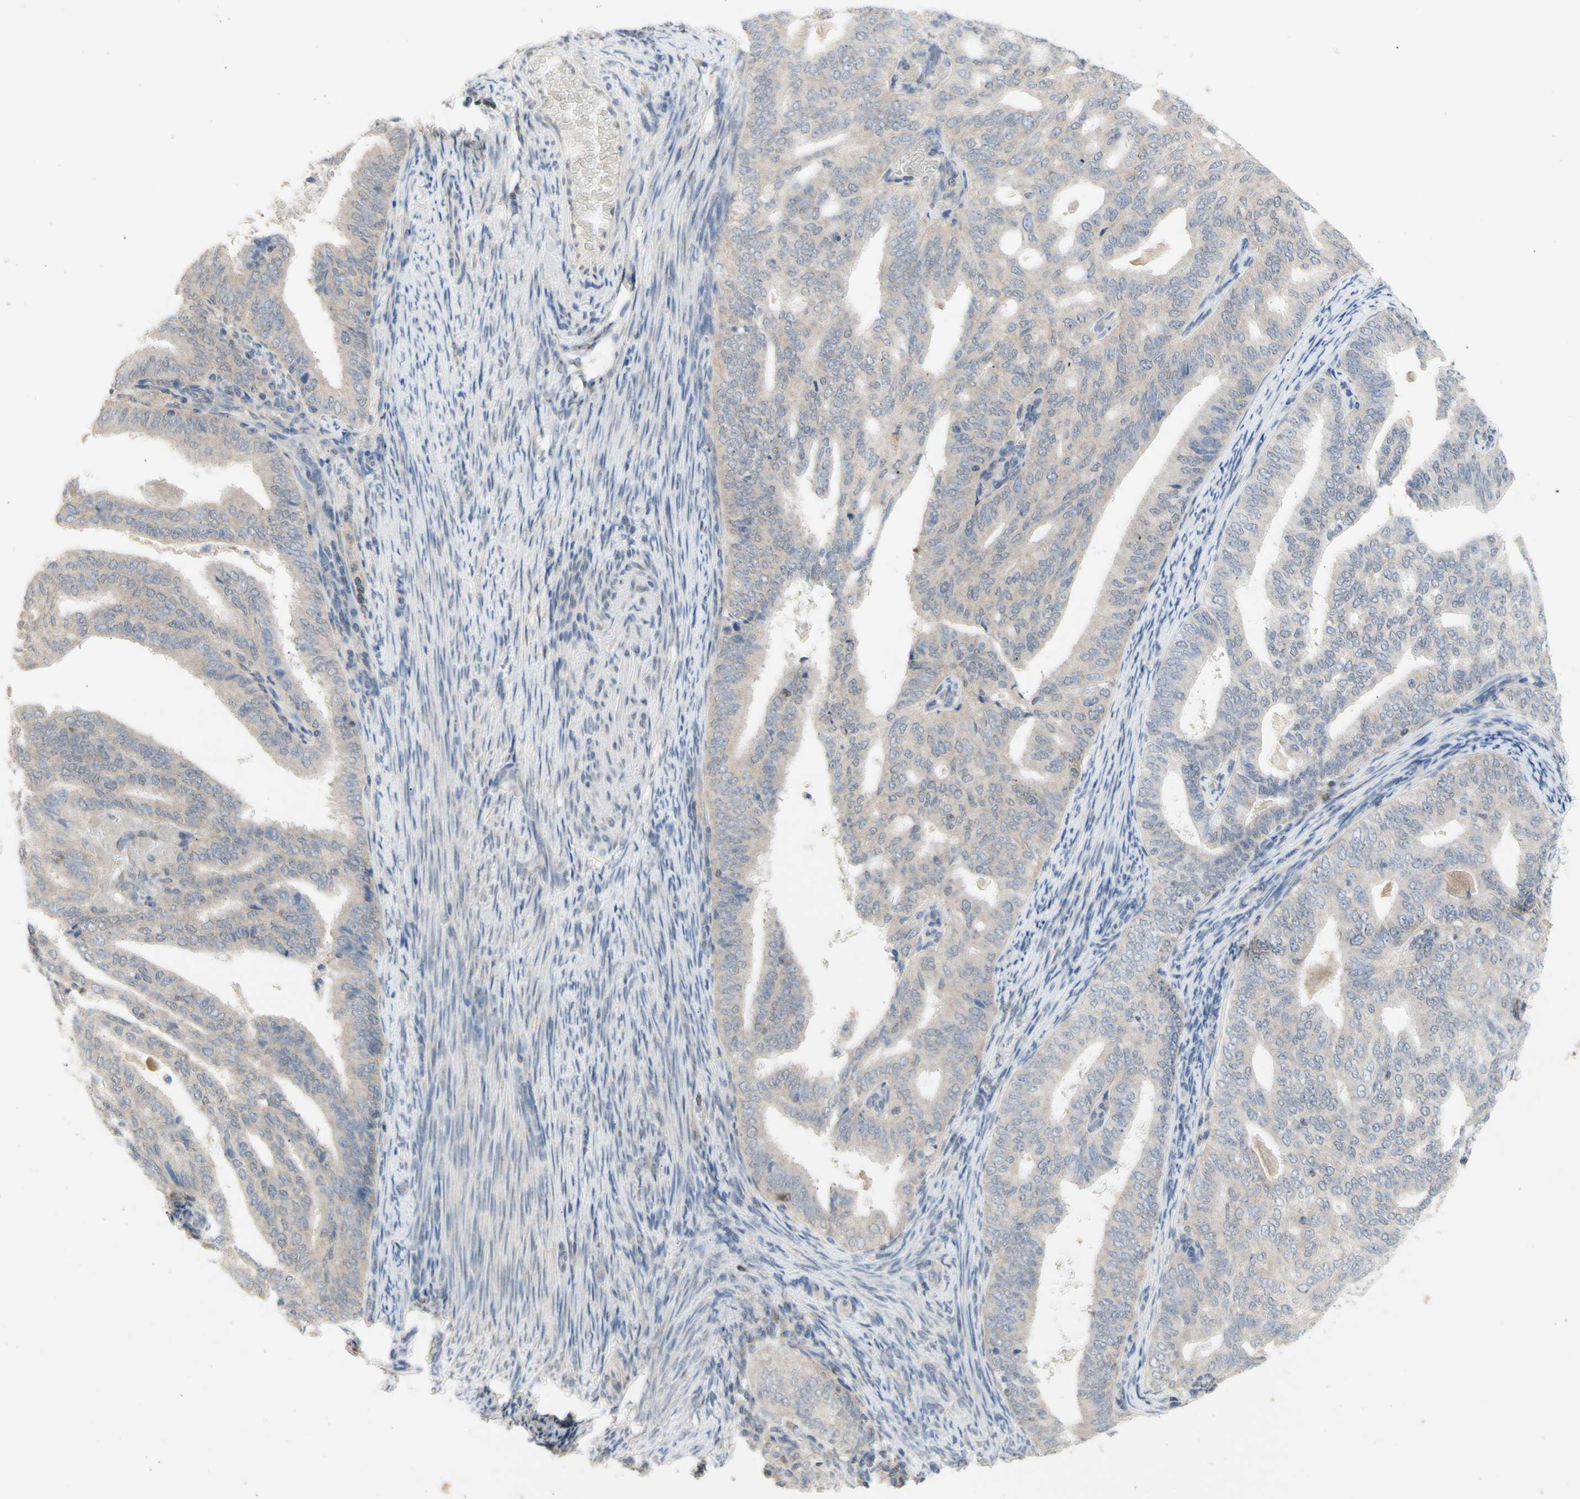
{"staining": {"intensity": "negative", "quantity": "none", "location": "none"}, "tissue": "endometrial cancer", "cell_type": "Tumor cells", "image_type": "cancer", "snomed": [{"axis": "morphology", "description": "Adenocarcinoma, NOS"}, {"axis": "topography", "description": "Endometrium"}], "caption": "A high-resolution histopathology image shows IHC staining of endometrial adenocarcinoma, which displays no significant staining in tumor cells.", "gene": "NLRP1", "patient": {"sex": "female", "age": 58}}